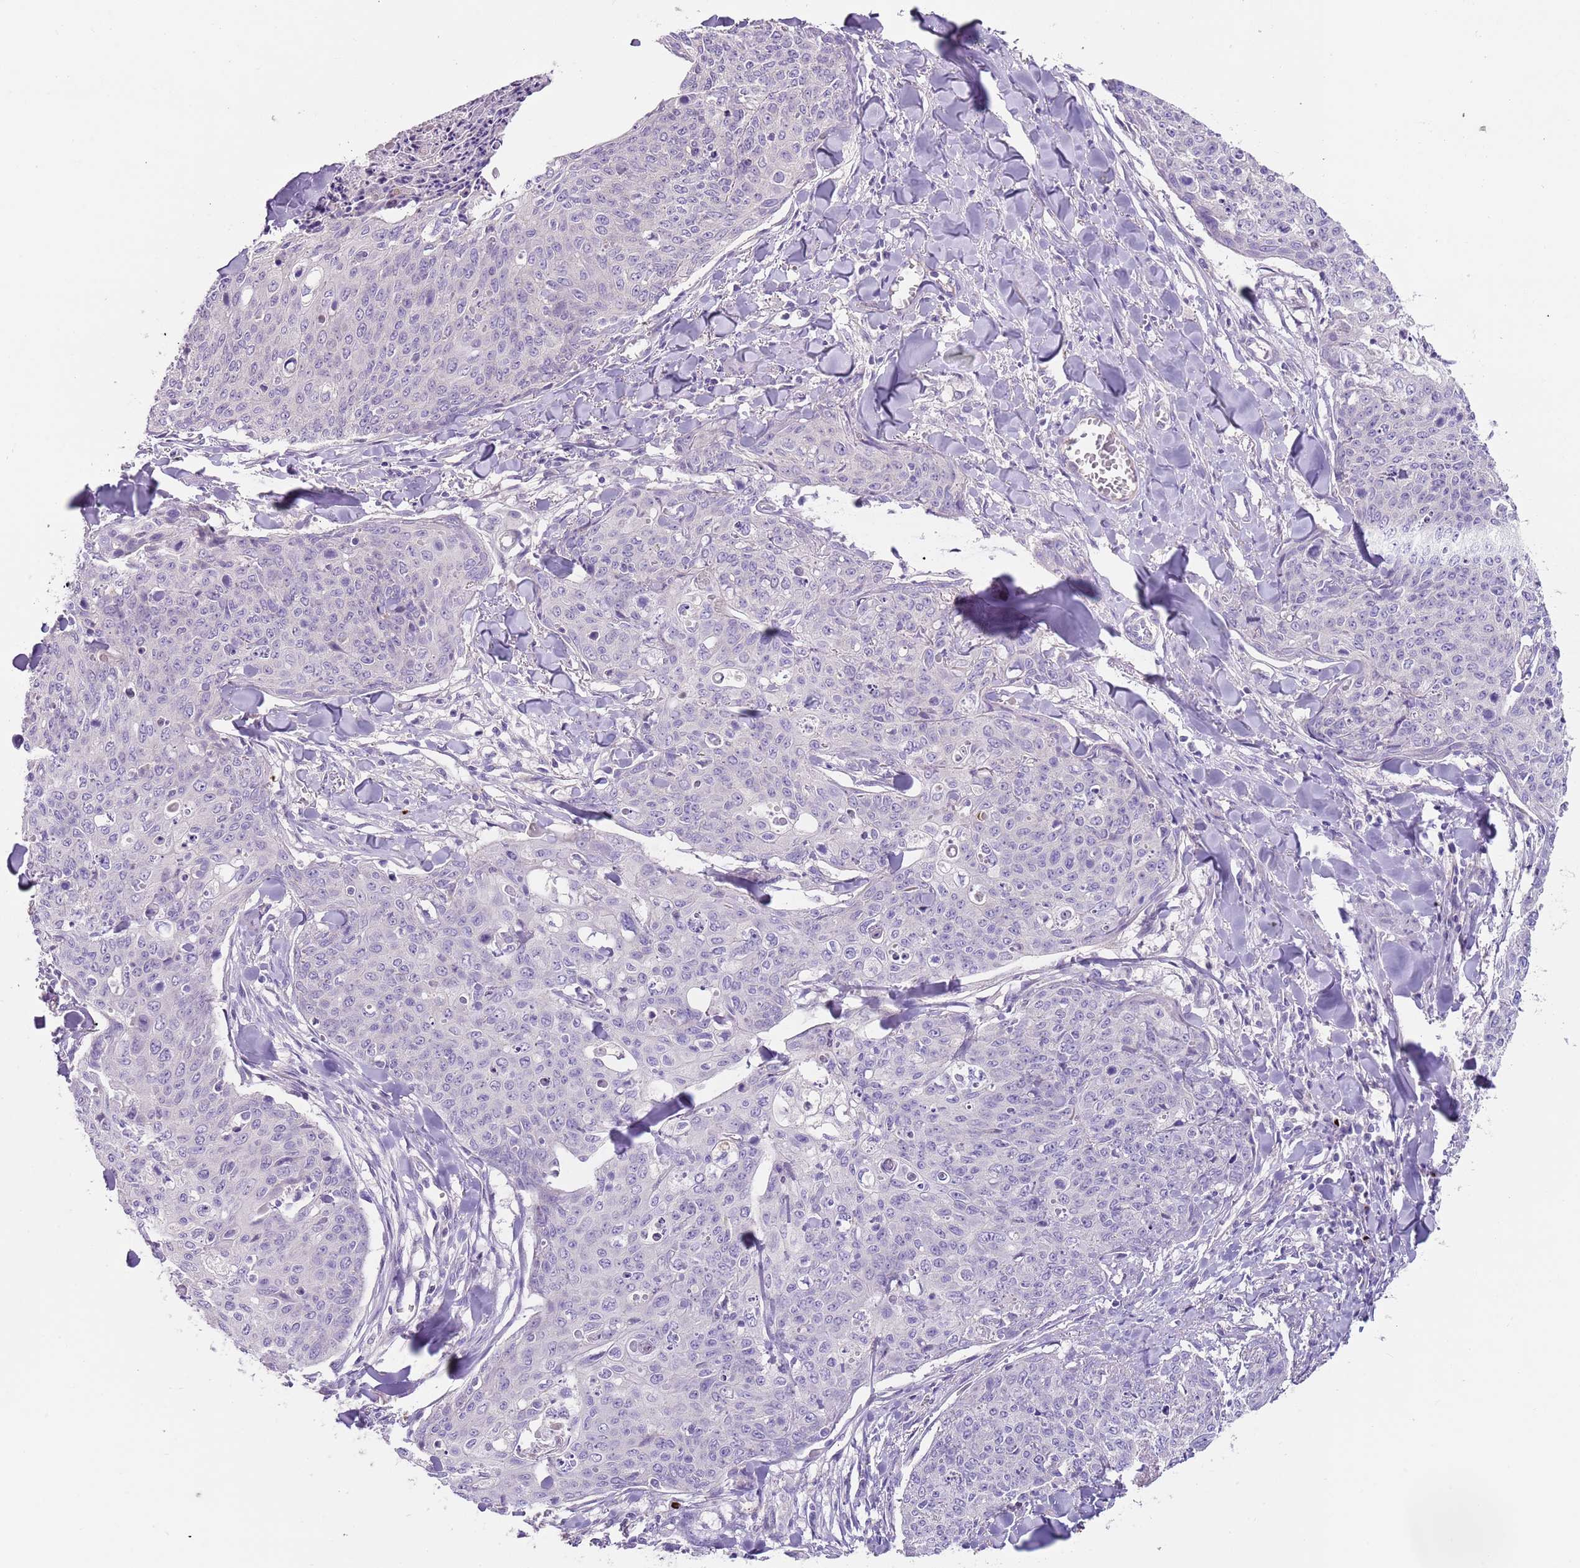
{"staining": {"intensity": "negative", "quantity": "none", "location": "none"}, "tissue": "skin cancer", "cell_type": "Tumor cells", "image_type": "cancer", "snomed": [{"axis": "morphology", "description": "Squamous cell carcinoma, NOS"}, {"axis": "topography", "description": "Skin"}, {"axis": "topography", "description": "Vulva"}], "caption": "DAB (3,3'-diaminobenzidine) immunohistochemical staining of squamous cell carcinoma (skin) demonstrates no significant positivity in tumor cells.", "gene": "C2CD3", "patient": {"sex": "female", "age": 85}}